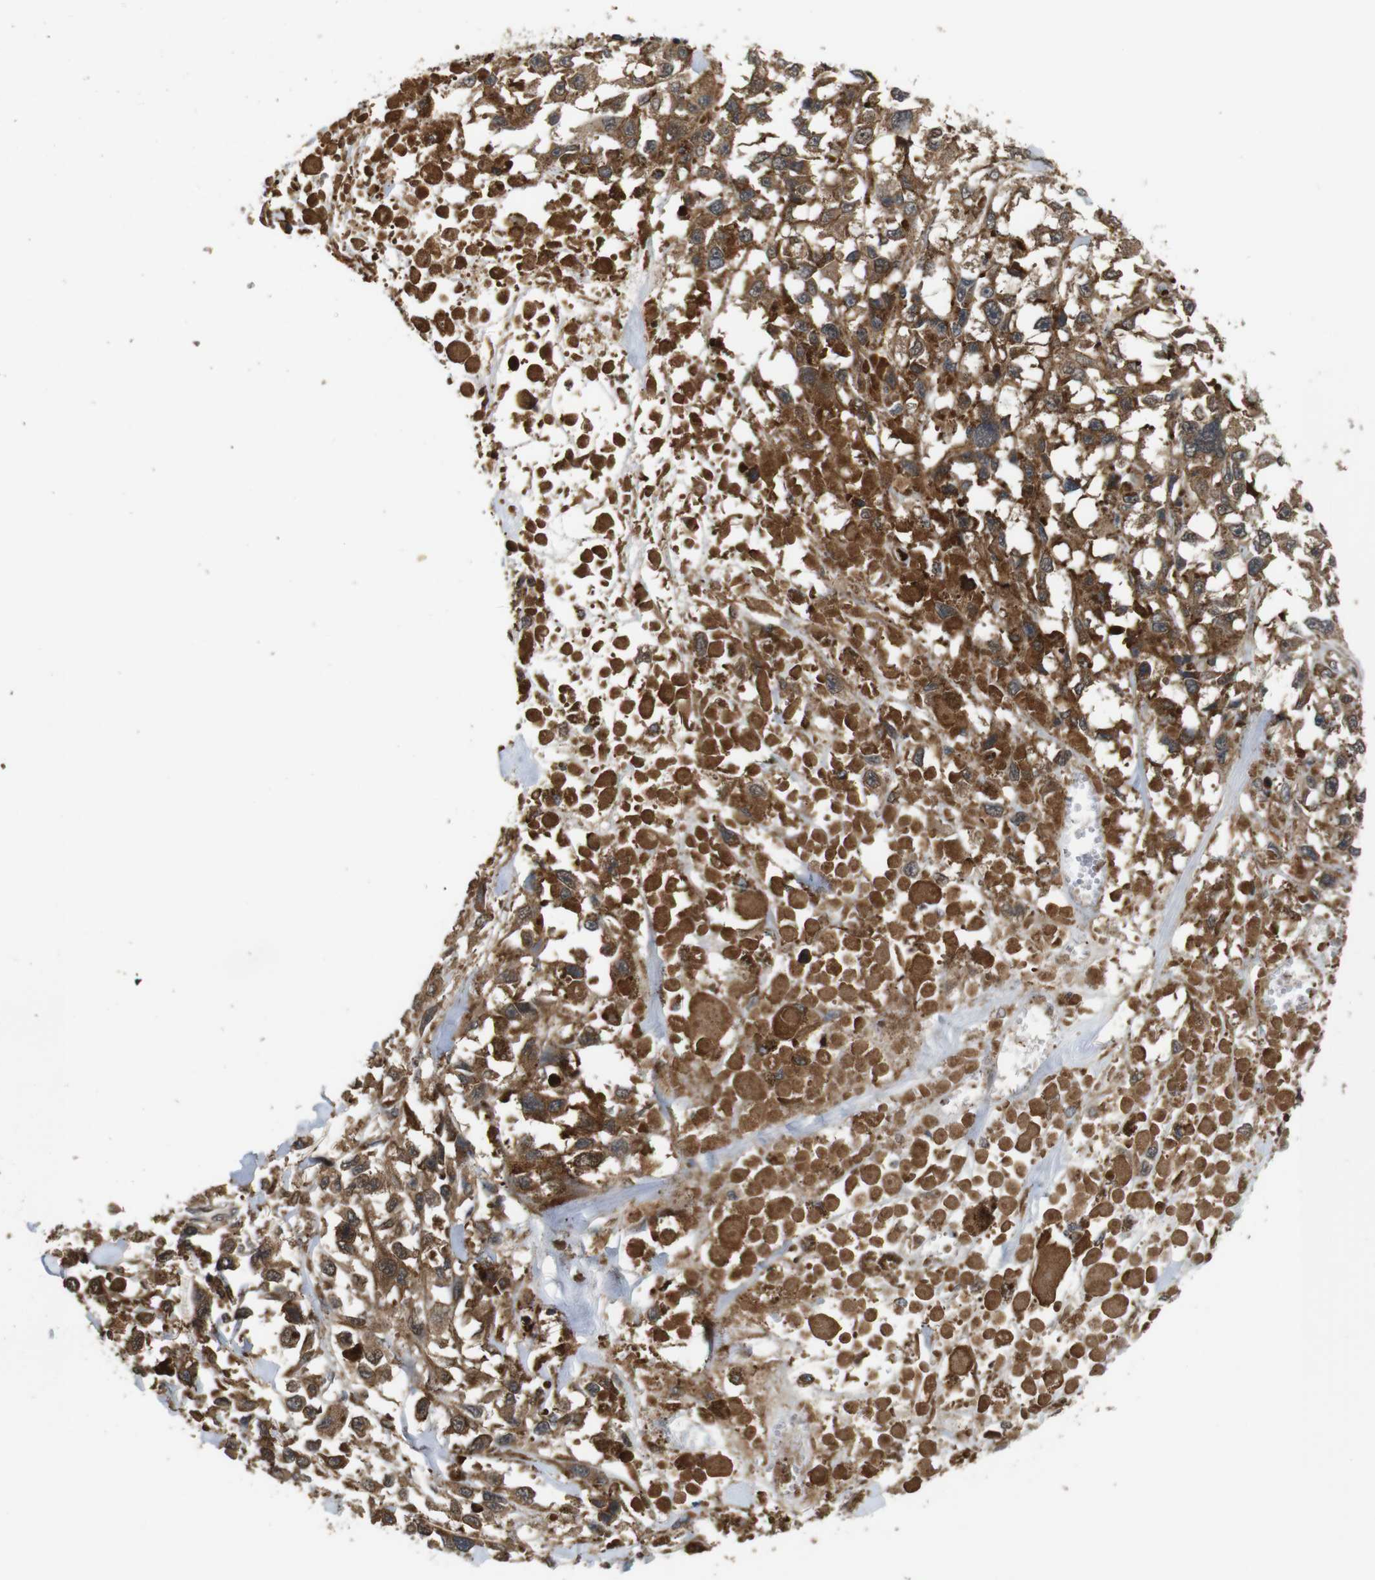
{"staining": {"intensity": "moderate", "quantity": ">75%", "location": "cytoplasmic/membranous"}, "tissue": "melanoma", "cell_type": "Tumor cells", "image_type": "cancer", "snomed": [{"axis": "morphology", "description": "Malignant melanoma, Metastatic site"}, {"axis": "topography", "description": "Lymph node"}], "caption": "A high-resolution histopathology image shows IHC staining of melanoma, which reveals moderate cytoplasmic/membranous positivity in approximately >75% of tumor cells.", "gene": "EPHB2", "patient": {"sex": "male", "age": 59}}